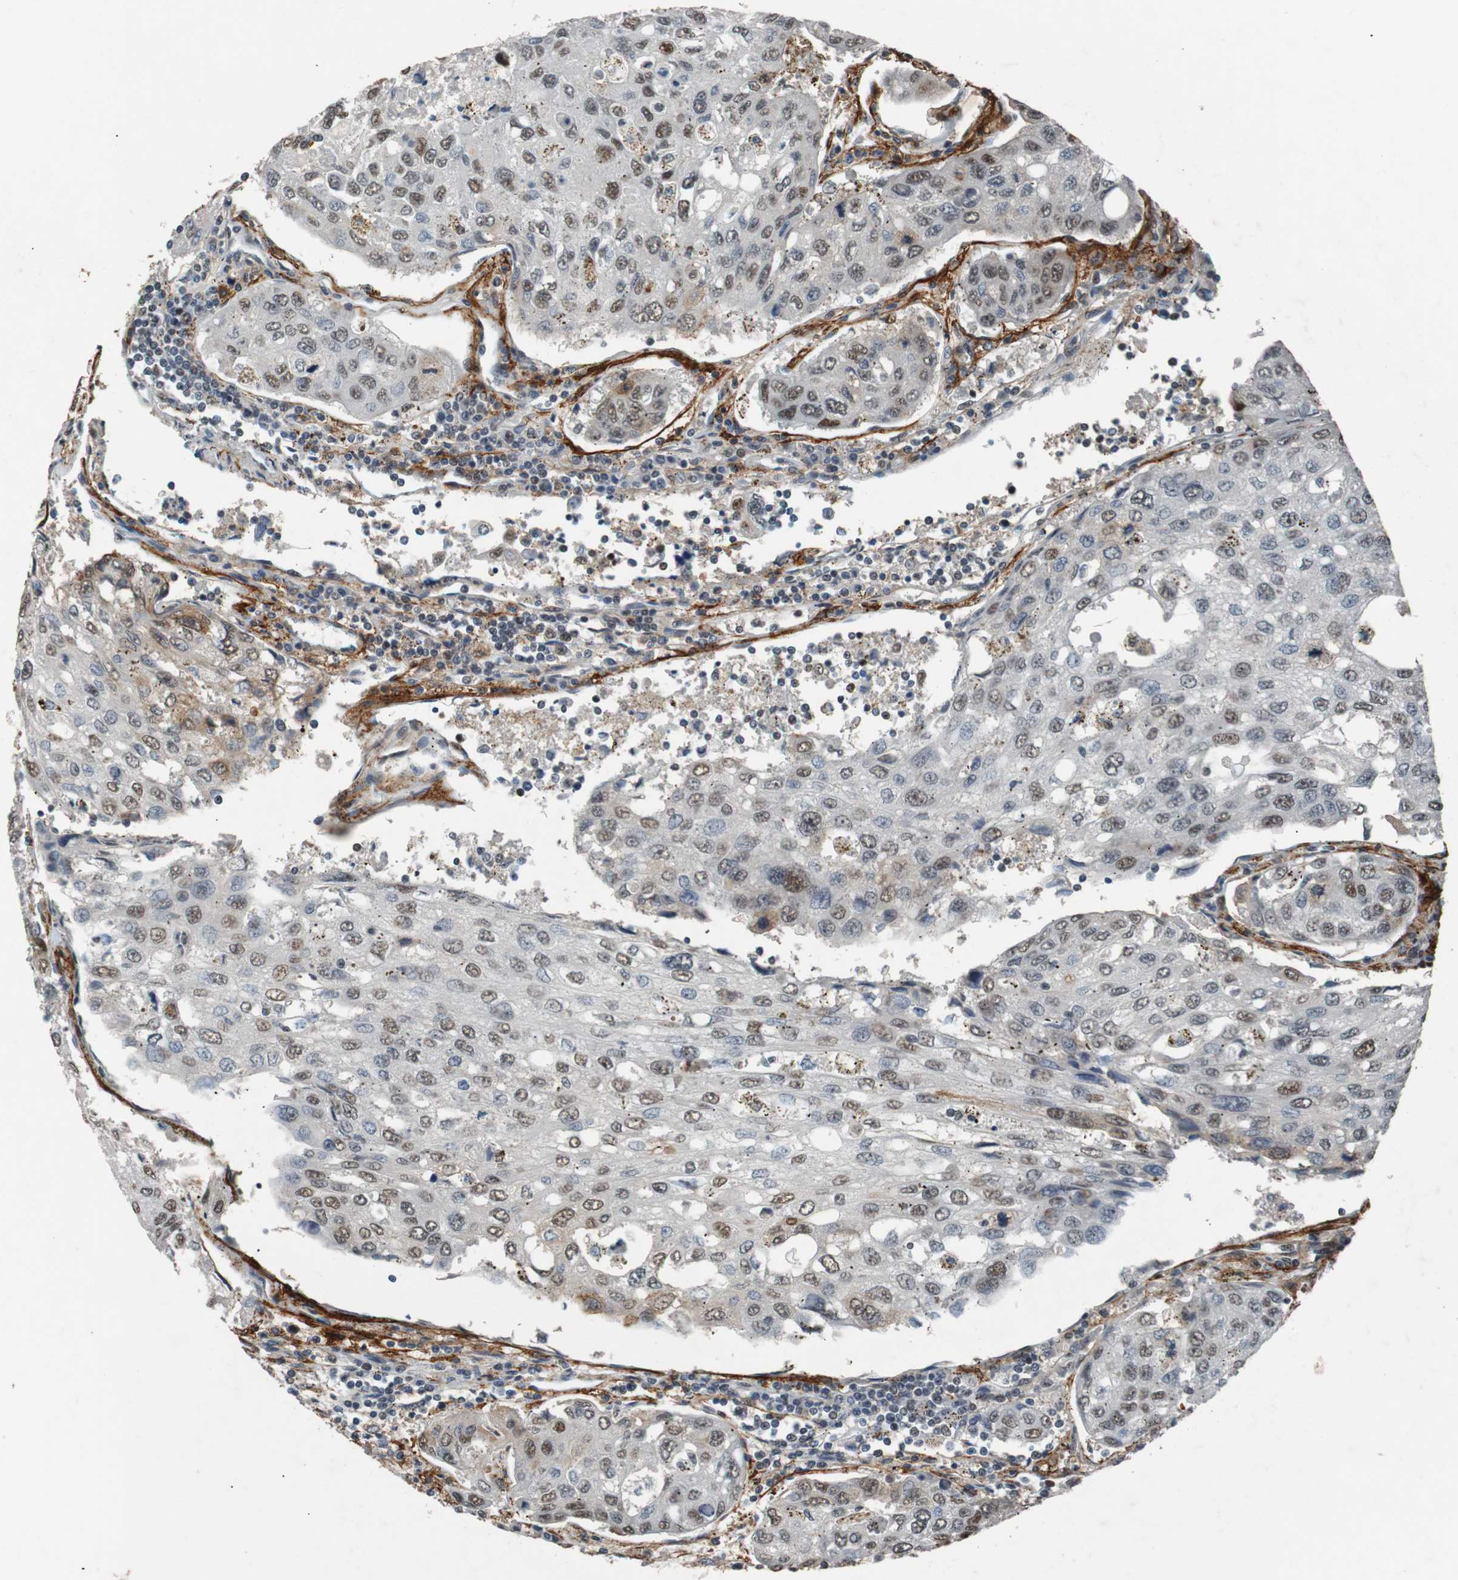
{"staining": {"intensity": "strong", "quantity": "25%-75%", "location": "nuclear"}, "tissue": "urothelial cancer", "cell_type": "Tumor cells", "image_type": "cancer", "snomed": [{"axis": "morphology", "description": "Urothelial carcinoma, High grade"}, {"axis": "topography", "description": "Lymph node"}, {"axis": "topography", "description": "Urinary bladder"}], "caption": "A high-resolution image shows immunohistochemistry (IHC) staining of urothelial cancer, which shows strong nuclear staining in about 25%-75% of tumor cells.", "gene": "HEXIM1", "patient": {"sex": "male", "age": 51}}